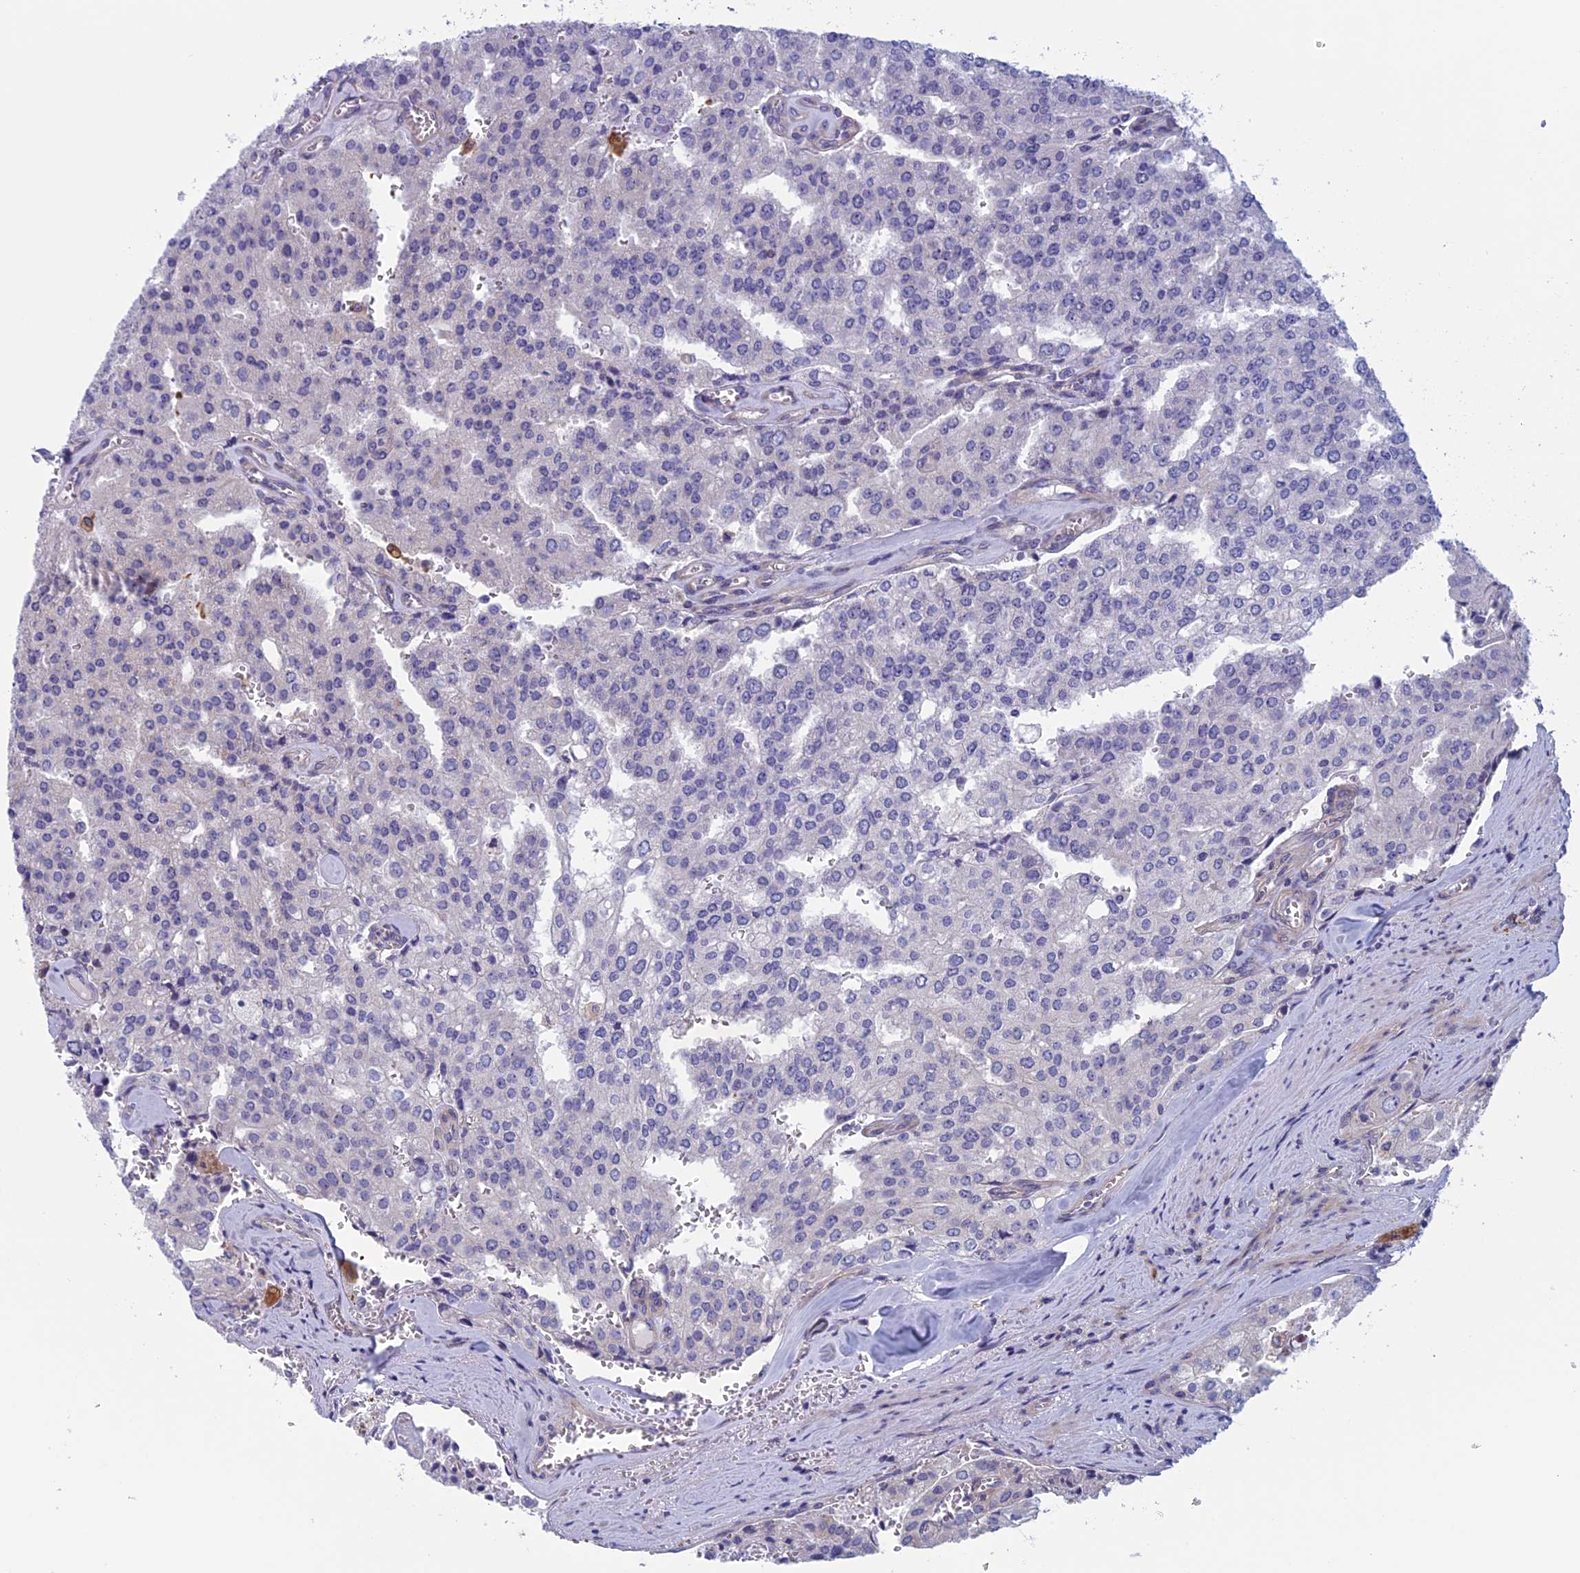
{"staining": {"intensity": "negative", "quantity": "none", "location": "none"}, "tissue": "prostate cancer", "cell_type": "Tumor cells", "image_type": "cancer", "snomed": [{"axis": "morphology", "description": "Adenocarcinoma, High grade"}, {"axis": "topography", "description": "Prostate"}], "caption": "Prostate cancer was stained to show a protein in brown. There is no significant expression in tumor cells.", "gene": "CNOT6L", "patient": {"sex": "male", "age": 68}}